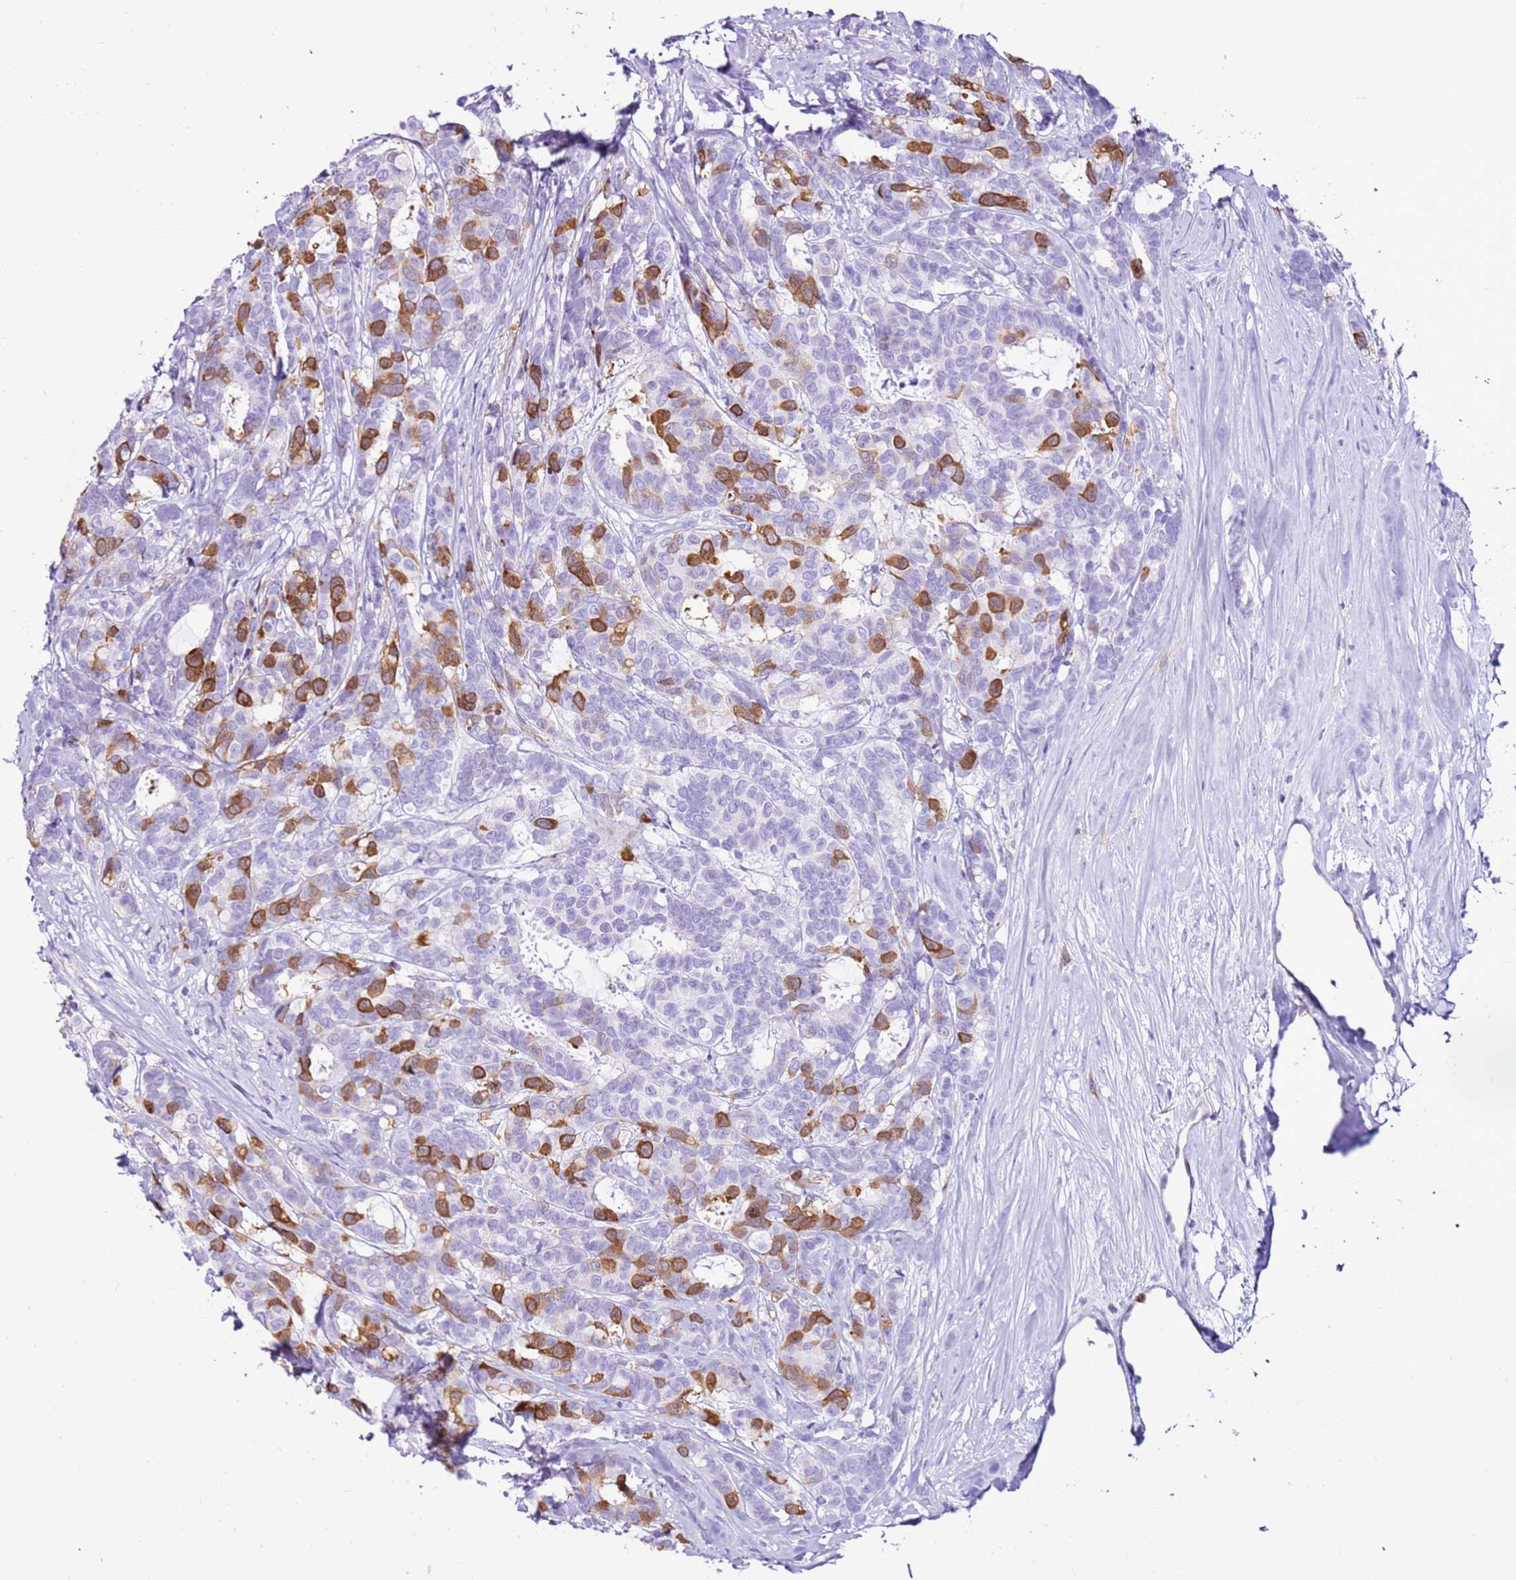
{"staining": {"intensity": "strong", "quantity": "<25%", "location": "cytoplasmic/membranous"}, "tissue": "breast cancer", "cell_type": "Tumor cells", "image_type": "cancer", "snomed": [{"axis": "morphology", "description": "Duct carcinoma"}, {"axis": "topography", "description": "Breast"}], "caption": "Intraductal carcinoma (breast) stained with DAB (3,3'-diaminobenzidine) immunohistochemistry shows medium levels of strong cytoplasmic/membranous staining in about <25% of tumor cells. (Brightfield microscopy of DAB IHC at high magnification).", "gene": "SPC25", "patient": {"sex": "female", "age": 87}}